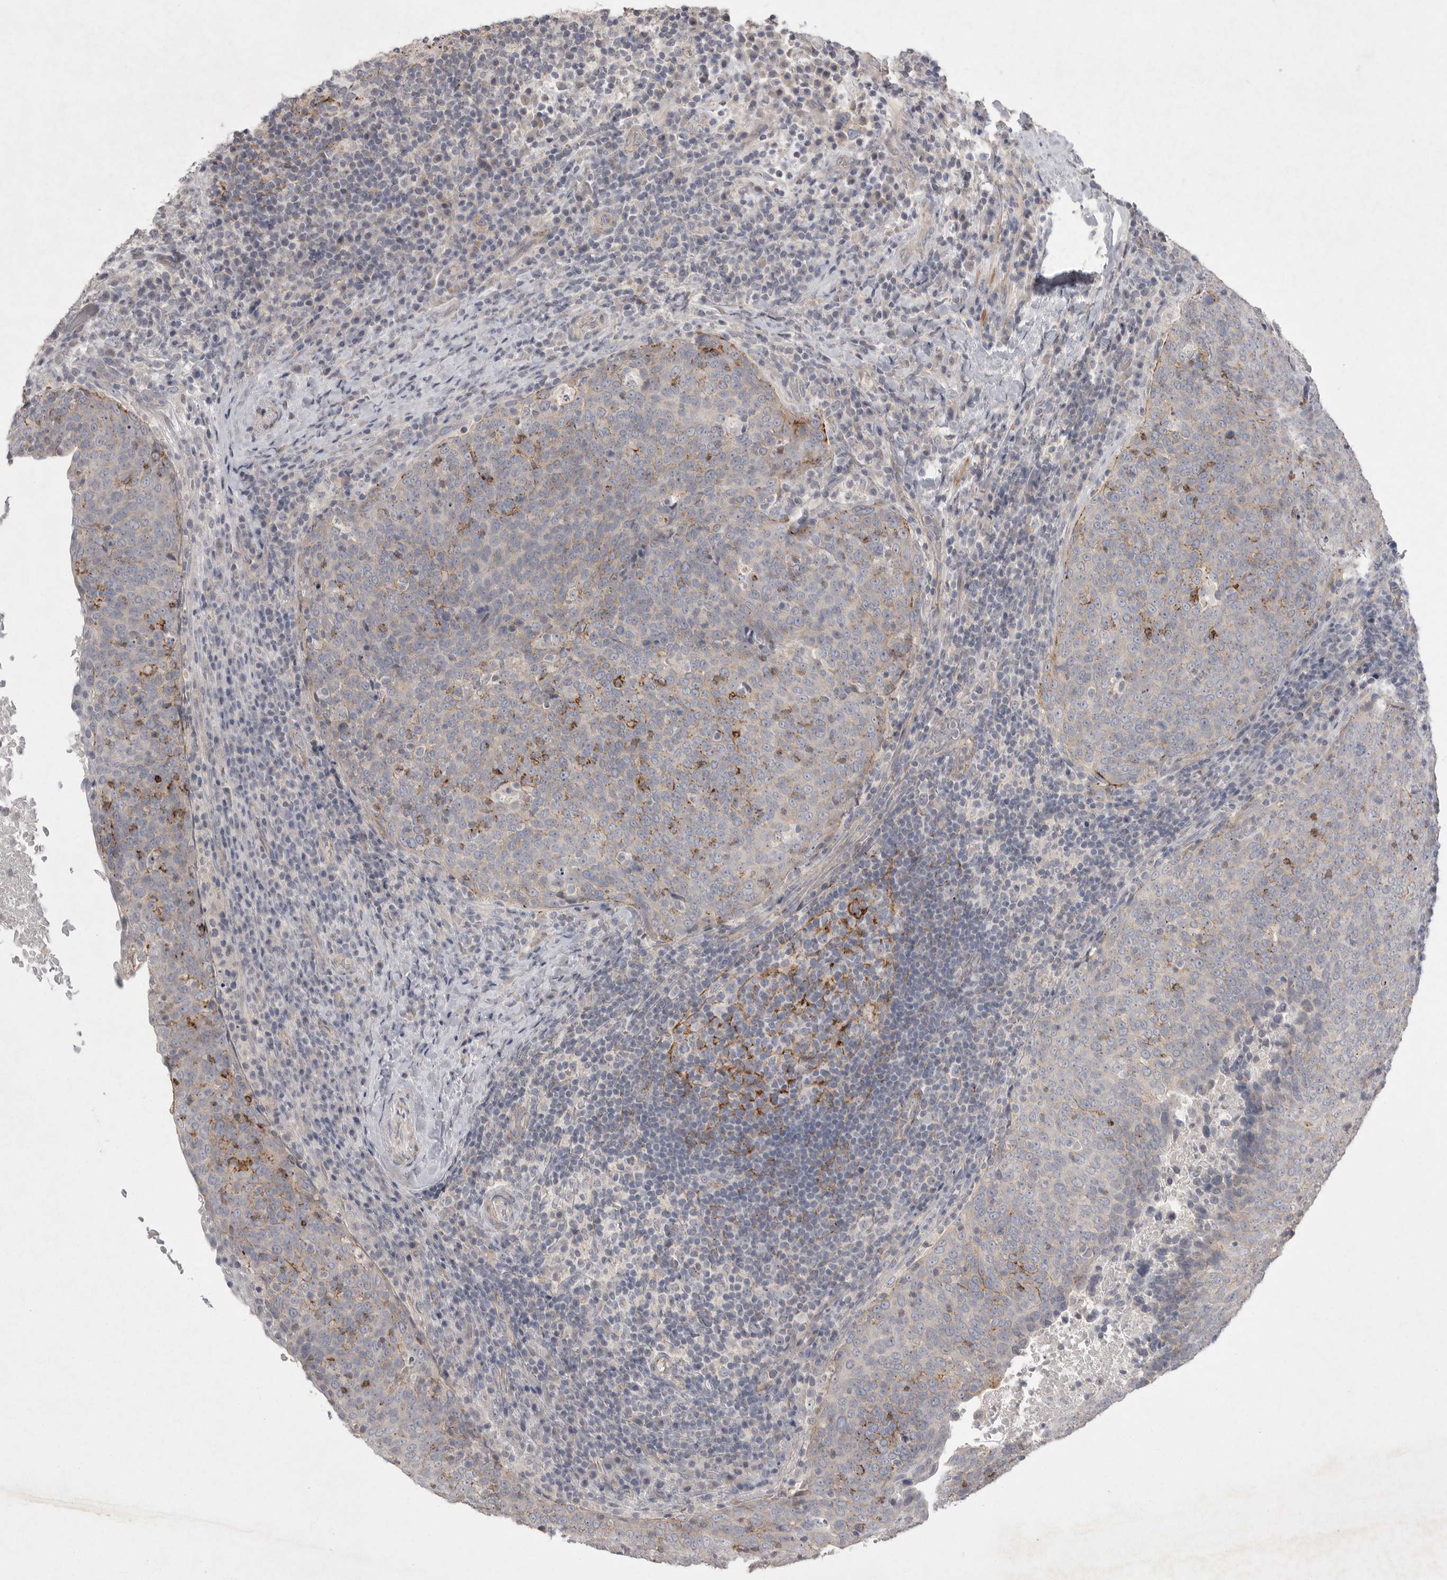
{"staining": {"intensity": "moderate", "quantity": "<25%", "location": "cytoplasmic/membranous"}, "tissue": "head and neck cancer", "cell_type": "Tumor cells", "image_type": "cancer", "snomed": [{"axis": "morphology", "description": "Squamous cell carcinoma, NOS"}, {"axis": "morphology", "description": "Squamous cell carcinoma, metastatic, NOS"}, {"axis": "topography", "description": "Lymph node"}, {"axis": "topography", "description": "Head-Neck"}], "caption": "High-power microscopy captured an immunohistochemistry (IHC) histopathology image of head and neck cancer (squamous cell carcinoma), revealing moderate cytoplasmic/membranous positivity in approximately <25% of tumor cells. (DAB (3,3'-diaminobenzidine) IHC, brown staining for protein, blue staining for nuclei).", "gene": "VANGL2", "patient": {"sex": "male", "age": 62}}